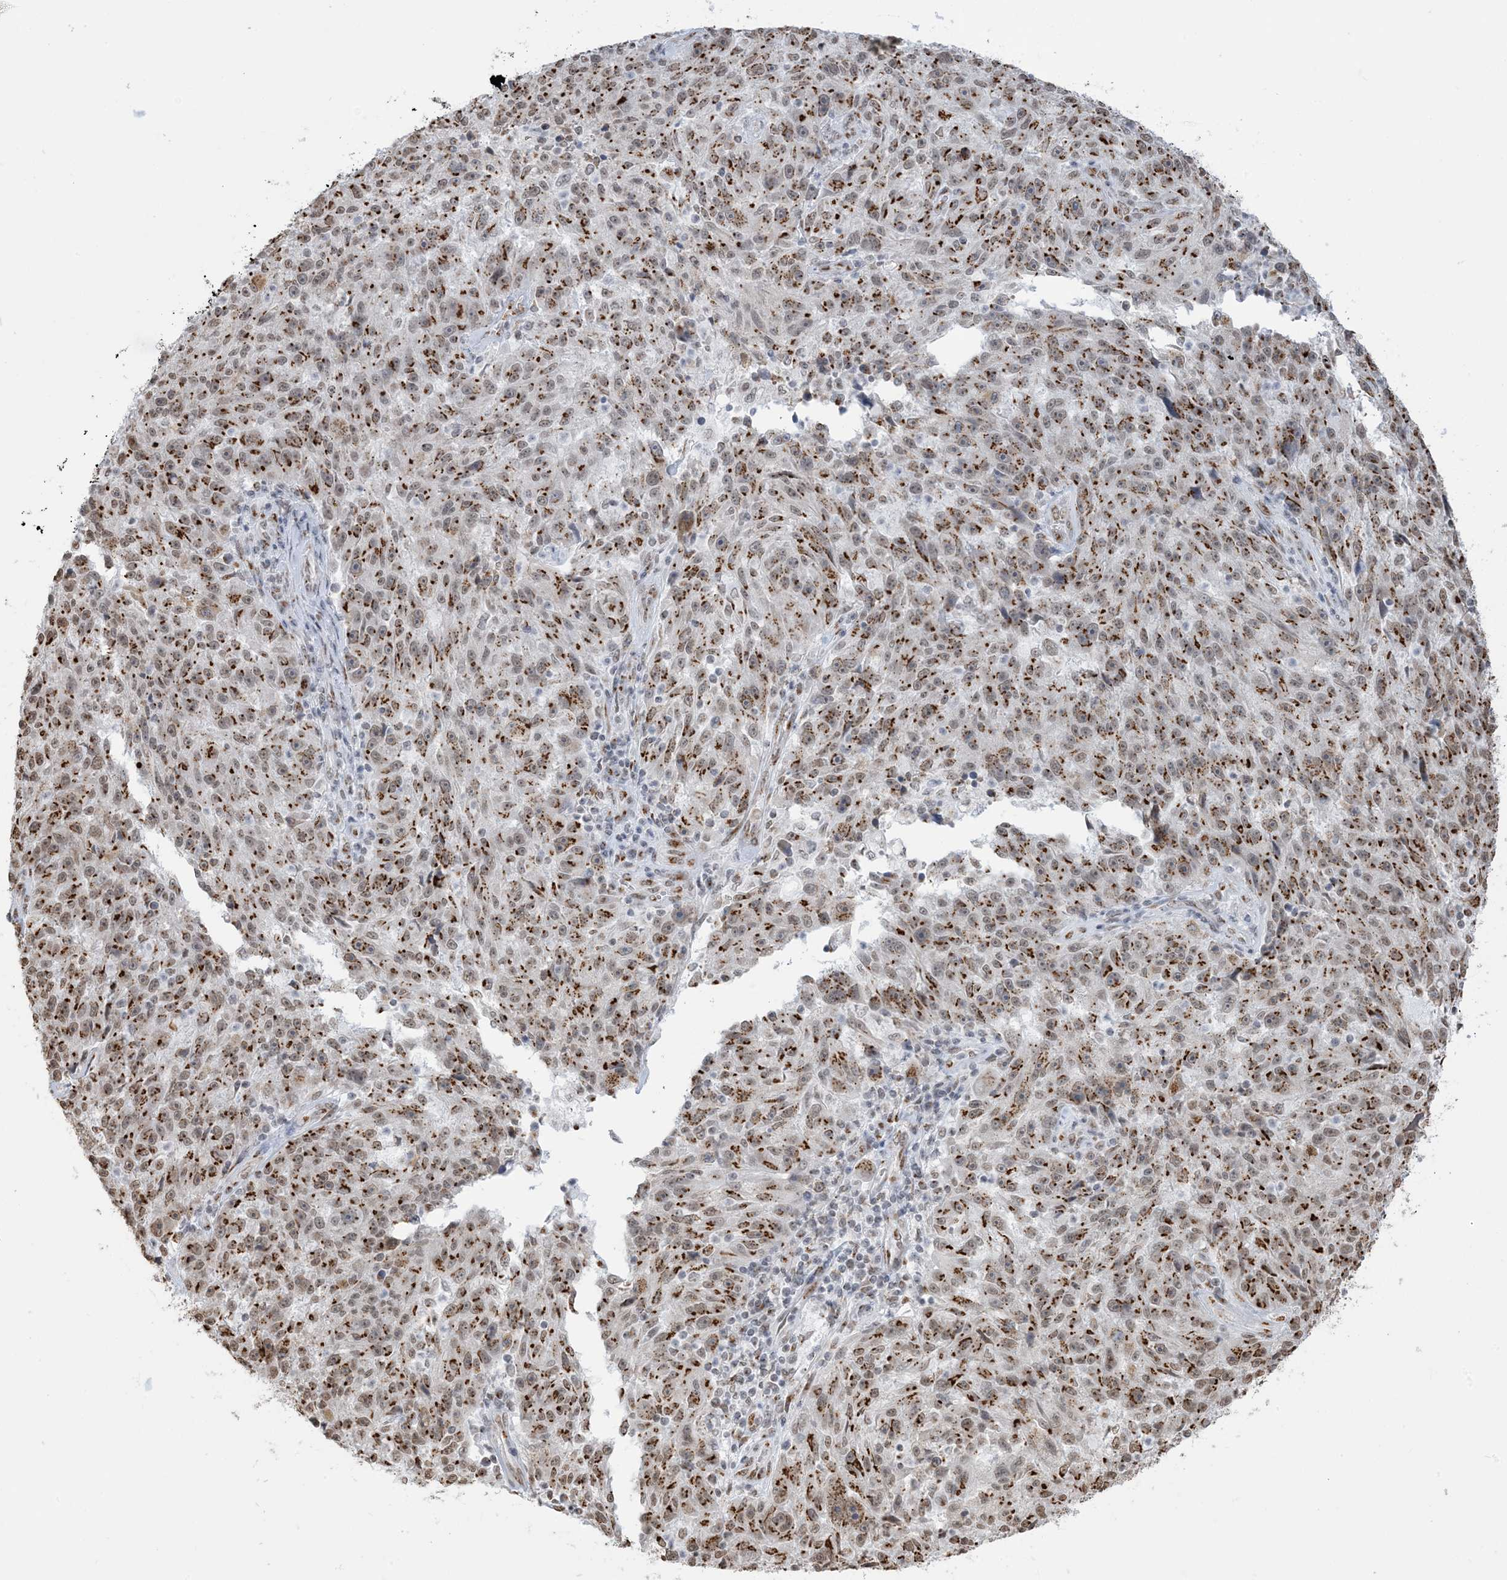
{"staining": {"intensity": "moderate", "quantity": ">75%", "location": "cytoplasmic/membranous,nuclear"}, "tissue": "melanoma", "cell_type": "Tumor cells", "image_type": "cancer", "snomed": [{"axis": "morphology", "description": "Malignant melanoma, NOS"}, {"axis": "topography", "description": "Skin"}], "caption": "DAB (3,3'-diaminobenzidine) immunohistochemical staining of malignant melanoma shows moderate cytoplasmic/membranous and nuclear protein expression in approximately >75% of tumor cells.", "gene": "GPR107", "patient": {"sex": "male", "age": 53}}